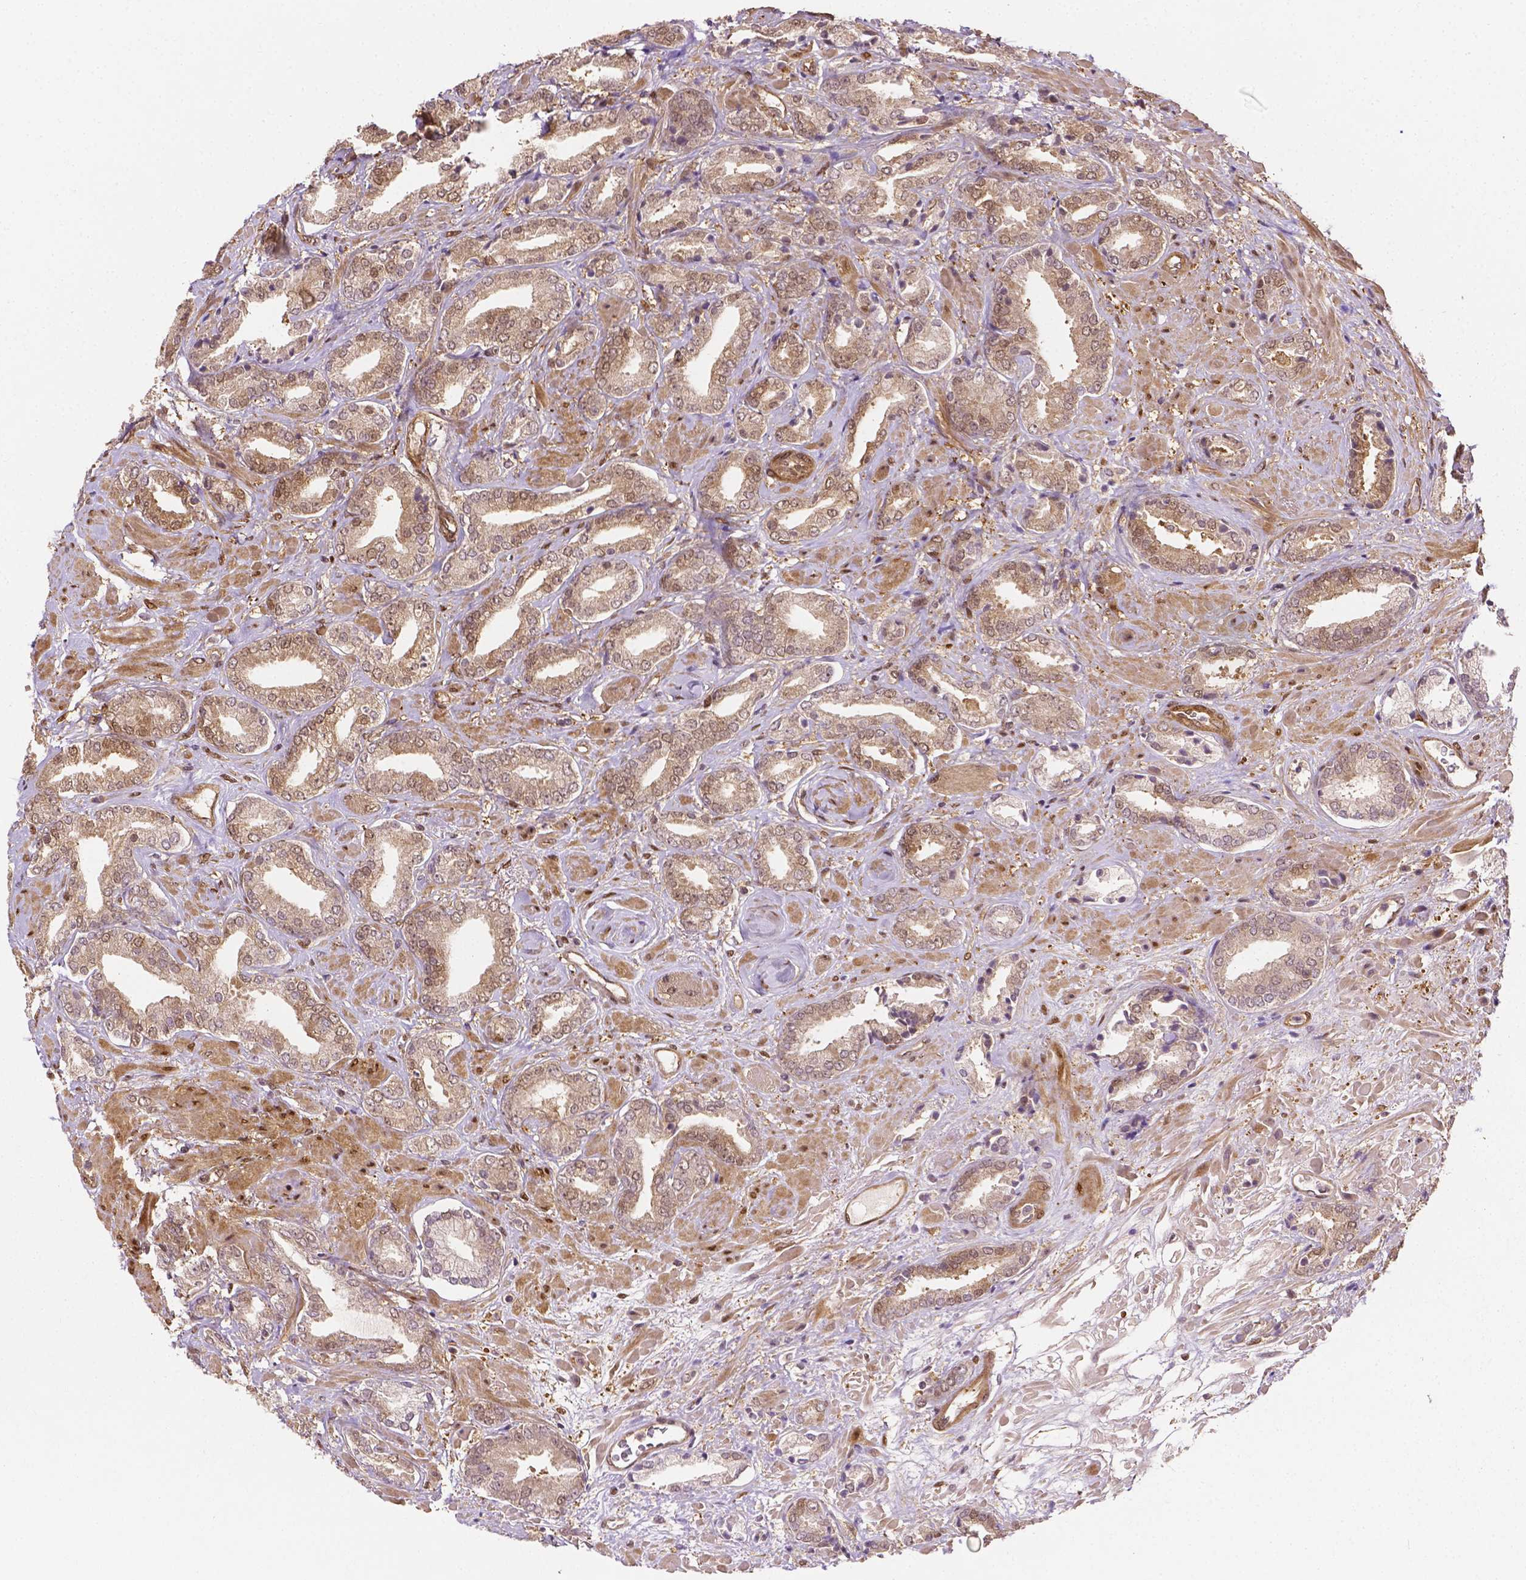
{"staining": {"intensity": "negative", "quantity": "none", "location": "none"}, "tissue": "prostate cancer", "cell_type": "Tumor cells", "image_type": "cancer", "snomed": [{"axis": "morphology", "description": "Adenocarcinoma, High grade"}, {"axis": "topography", "description": "Prostate"}], "caption": "This is an IHC image of human prostate cancer. There is no expression in tumor cells.", "gene": "YAP1", "patient": {"sex": "male", "age": 56}}